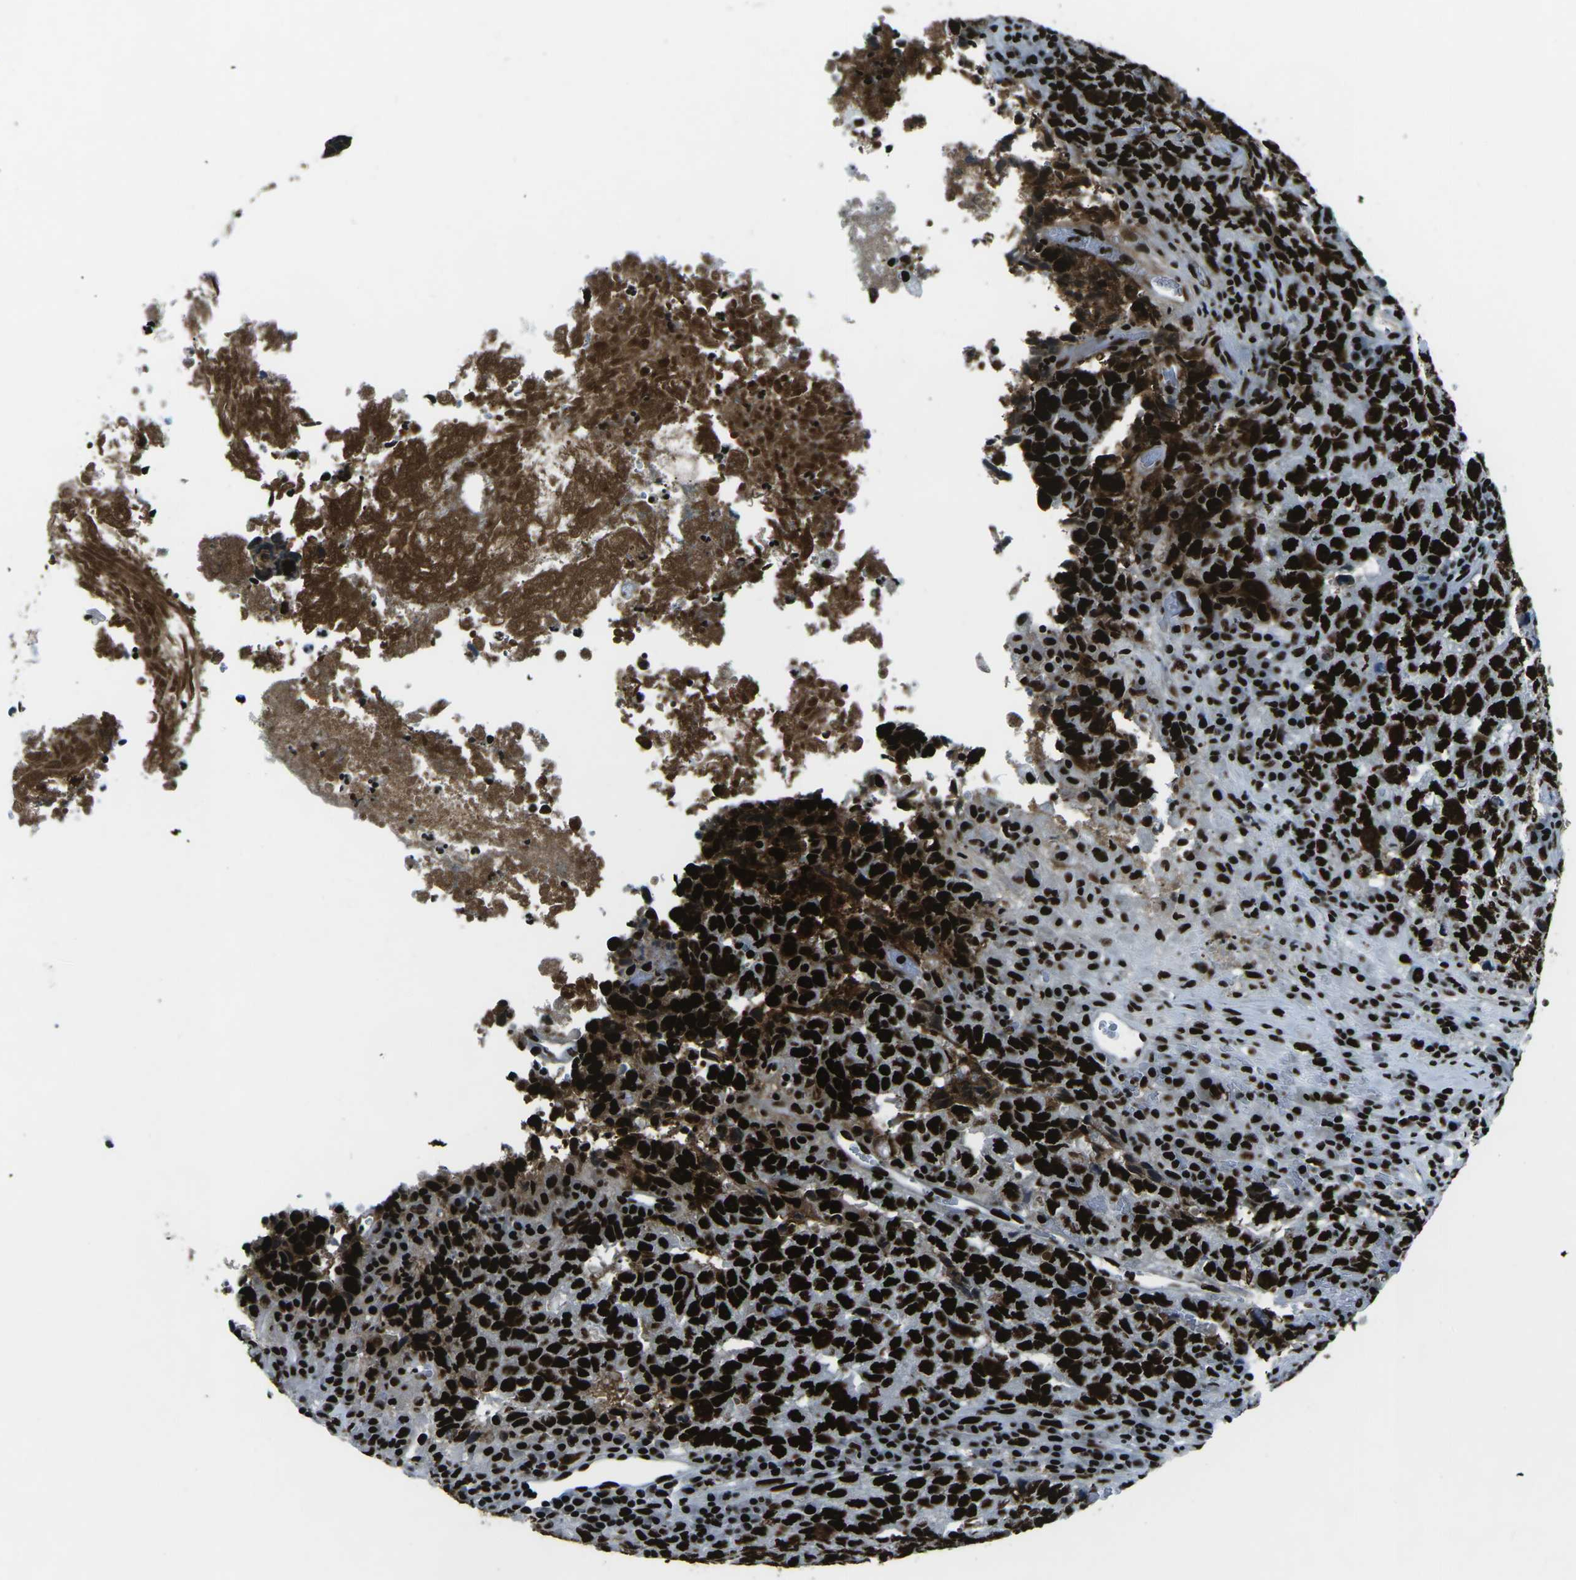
{"staining": {"intensity": "strong", "quantity": ">75%", "location": "nuclear"}, "tissue": "testis cancer", "cell_type": "Tumor cells", "image_type": "cancer", "snomed": [{"axis": "morphology", "description": "Necrosis, NOS"}, {"axis": "morphology", "description": "Carcinoma, Embryonal, NOS"}, {"axis": "topography", "description": "Testis"}], "caption": "A high-resolution image shows immunohistochemistry staining of testis cancer (embryonal carcinoma), which demonstrates strong nuclear positivity in approximately >75% of tumor cells. Nuclei are stained in blue.", "gene": "HNRNPL", "patient": {"sex": "male", "age": 19}}